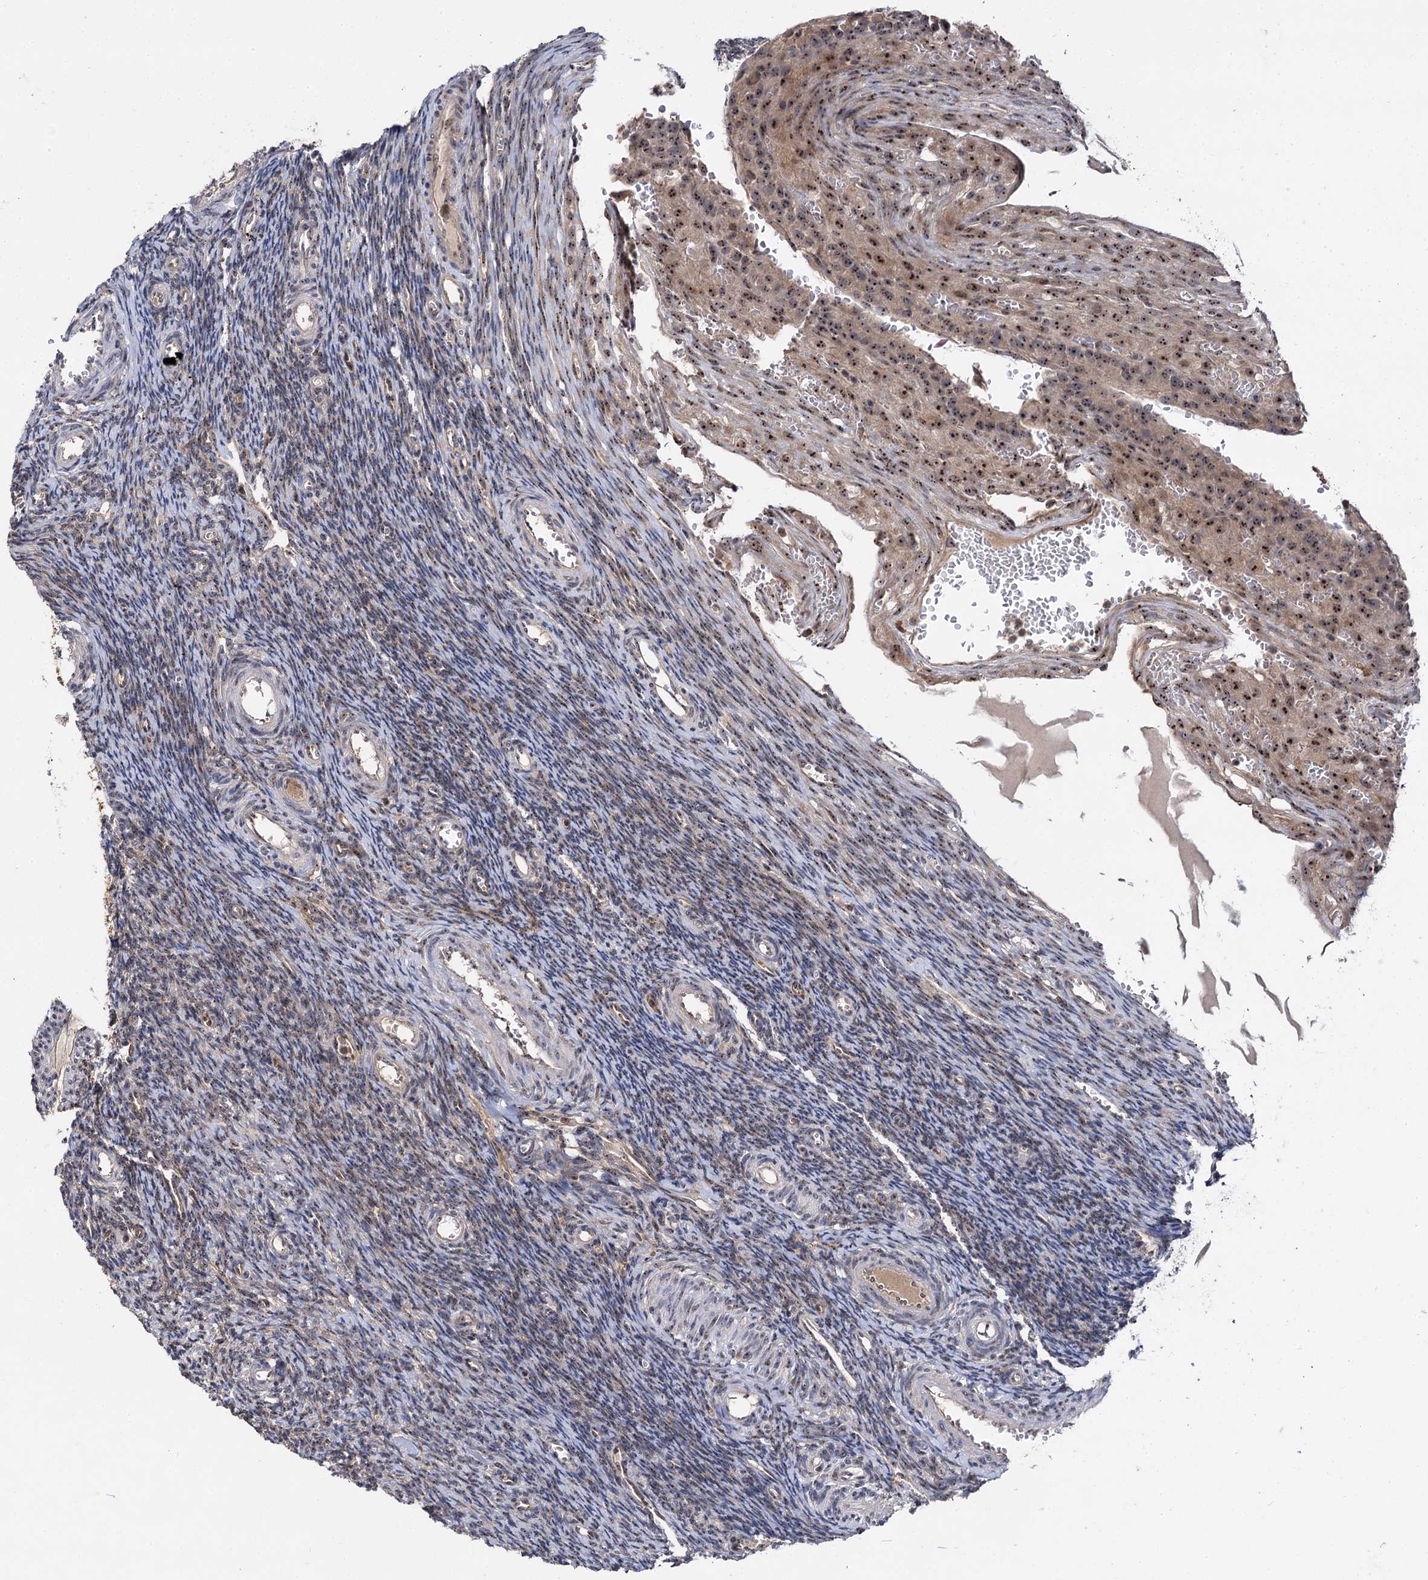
{"staining": {"intensity": "negative", "quantity": "none", "location": "none"}, "tissue": "ovary", "cell_type": "Ovarian stroma cells", "image_type": "normal", "snomed": [{"axis": "morphology", "description": "Normal tissue, NOS"}, {"axis": "topography", "description": "Ovary"}], "caption": "An IHC micrograph of benign ovary is shown. There is no staining in ovarian stroma cells of ovary. The staining is performed using DAB brown chromogen with nuclei counter-stained in using hematoxylin.", "gene": "SUPT20H", "patient": {"sex": "female", "age": 39}}